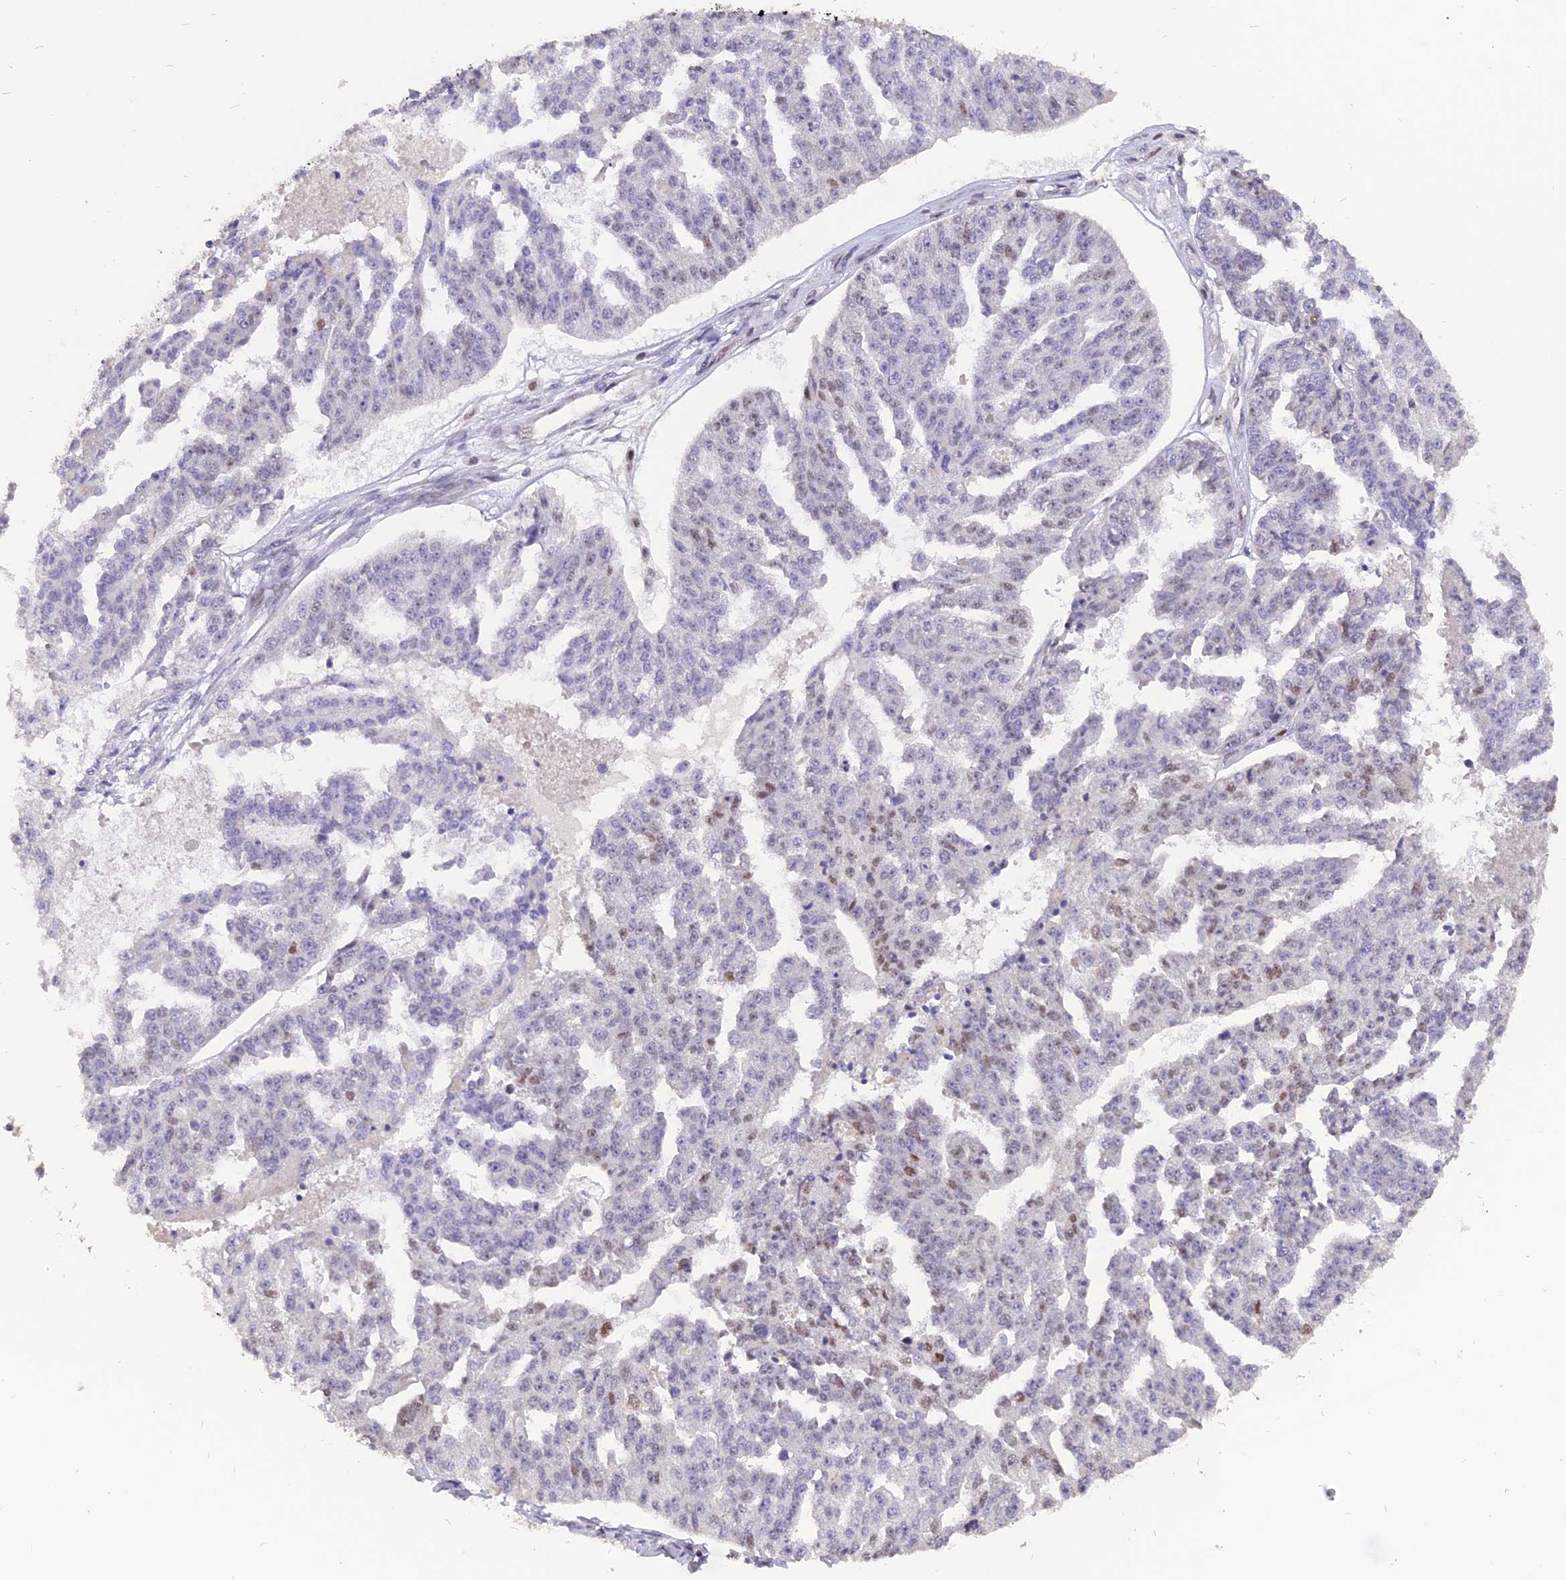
{"staining": {"intensity": "moderate", "quantity": "<25%", "location": "nuclear"}, "tissue": "ovarian cancer", "cell_type": "Tumor cells", "image_type": "cancer", "snomed": [{"axis": "morphology", "description": "Cystadenocarcinoma, serous, NOS"}, {"axis": "topography", "description": "Ovary"}], "caption": "Serous cystadenocarcinoma (ovarian) stained with a brown dye reveals moderate nuclear positive positivity in about <25% of tumor cells.", "gene": "TMEM263", "patient": {"sex": "female", "age": 58}}